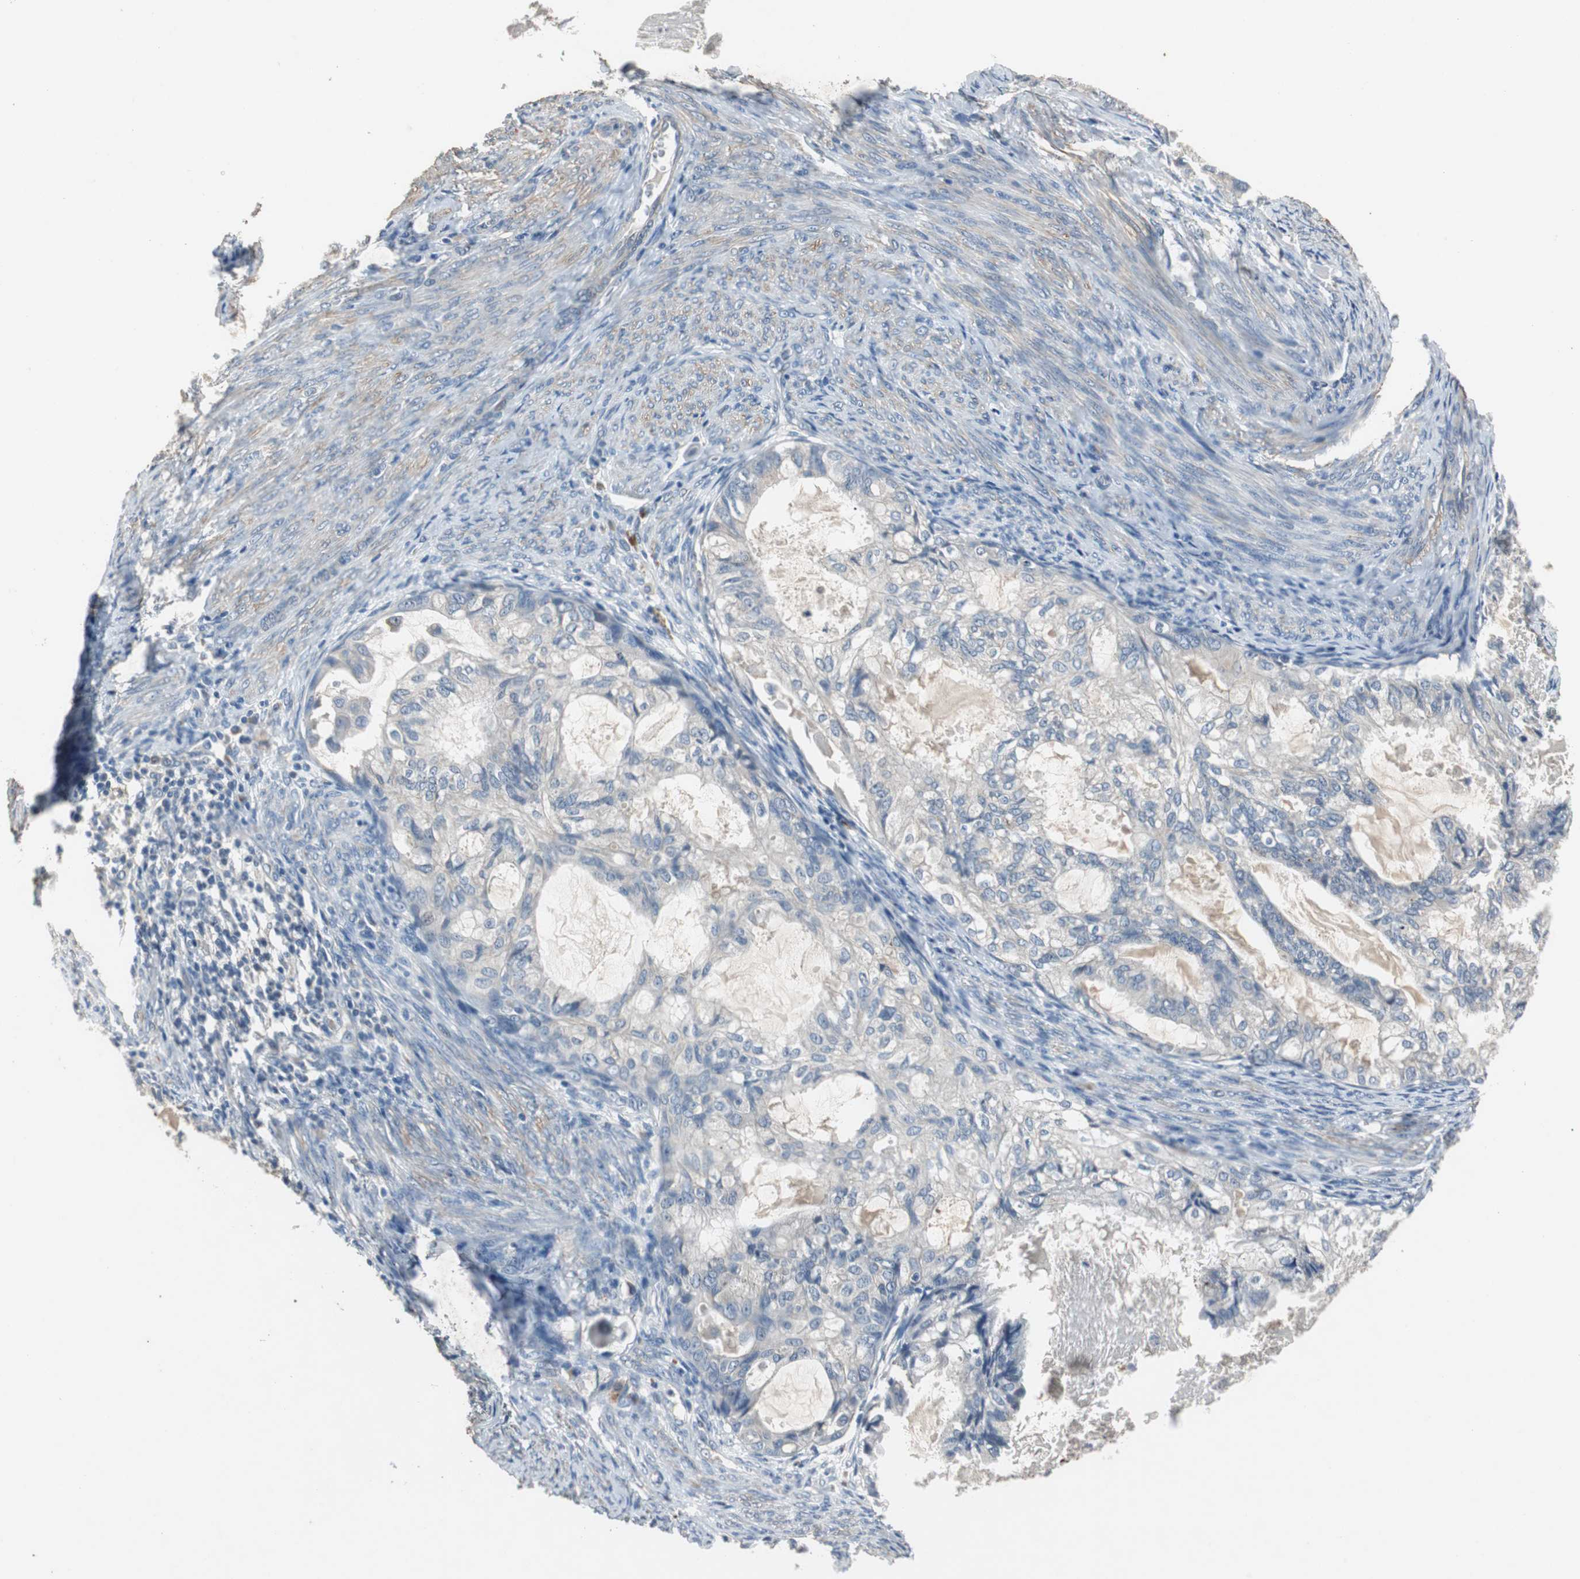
{"staining": {"intensity": "negative", "quantity": "none", "location": "none"}, "tissue": "cervical cancer", "cell_type": "Tumor cells", "image_type": "cancer", "snomed": [{"axis": "morphology", "description": "Normal tissue, NOS"}, {"axis": "morphology", "description": "Adenocarcinoma, NOS"}, {"axis": "topography", "description": "Cervix"}, {"axis": "topography", "description": "Endometrium"}], "caption": "The immunohistochemistry (IHC) image has no significant positivity in tumor cells of cervical adenocarcinoma tissue.", "gene": "PCYT1B", "patient": {"sex": "female", "age": 86}}